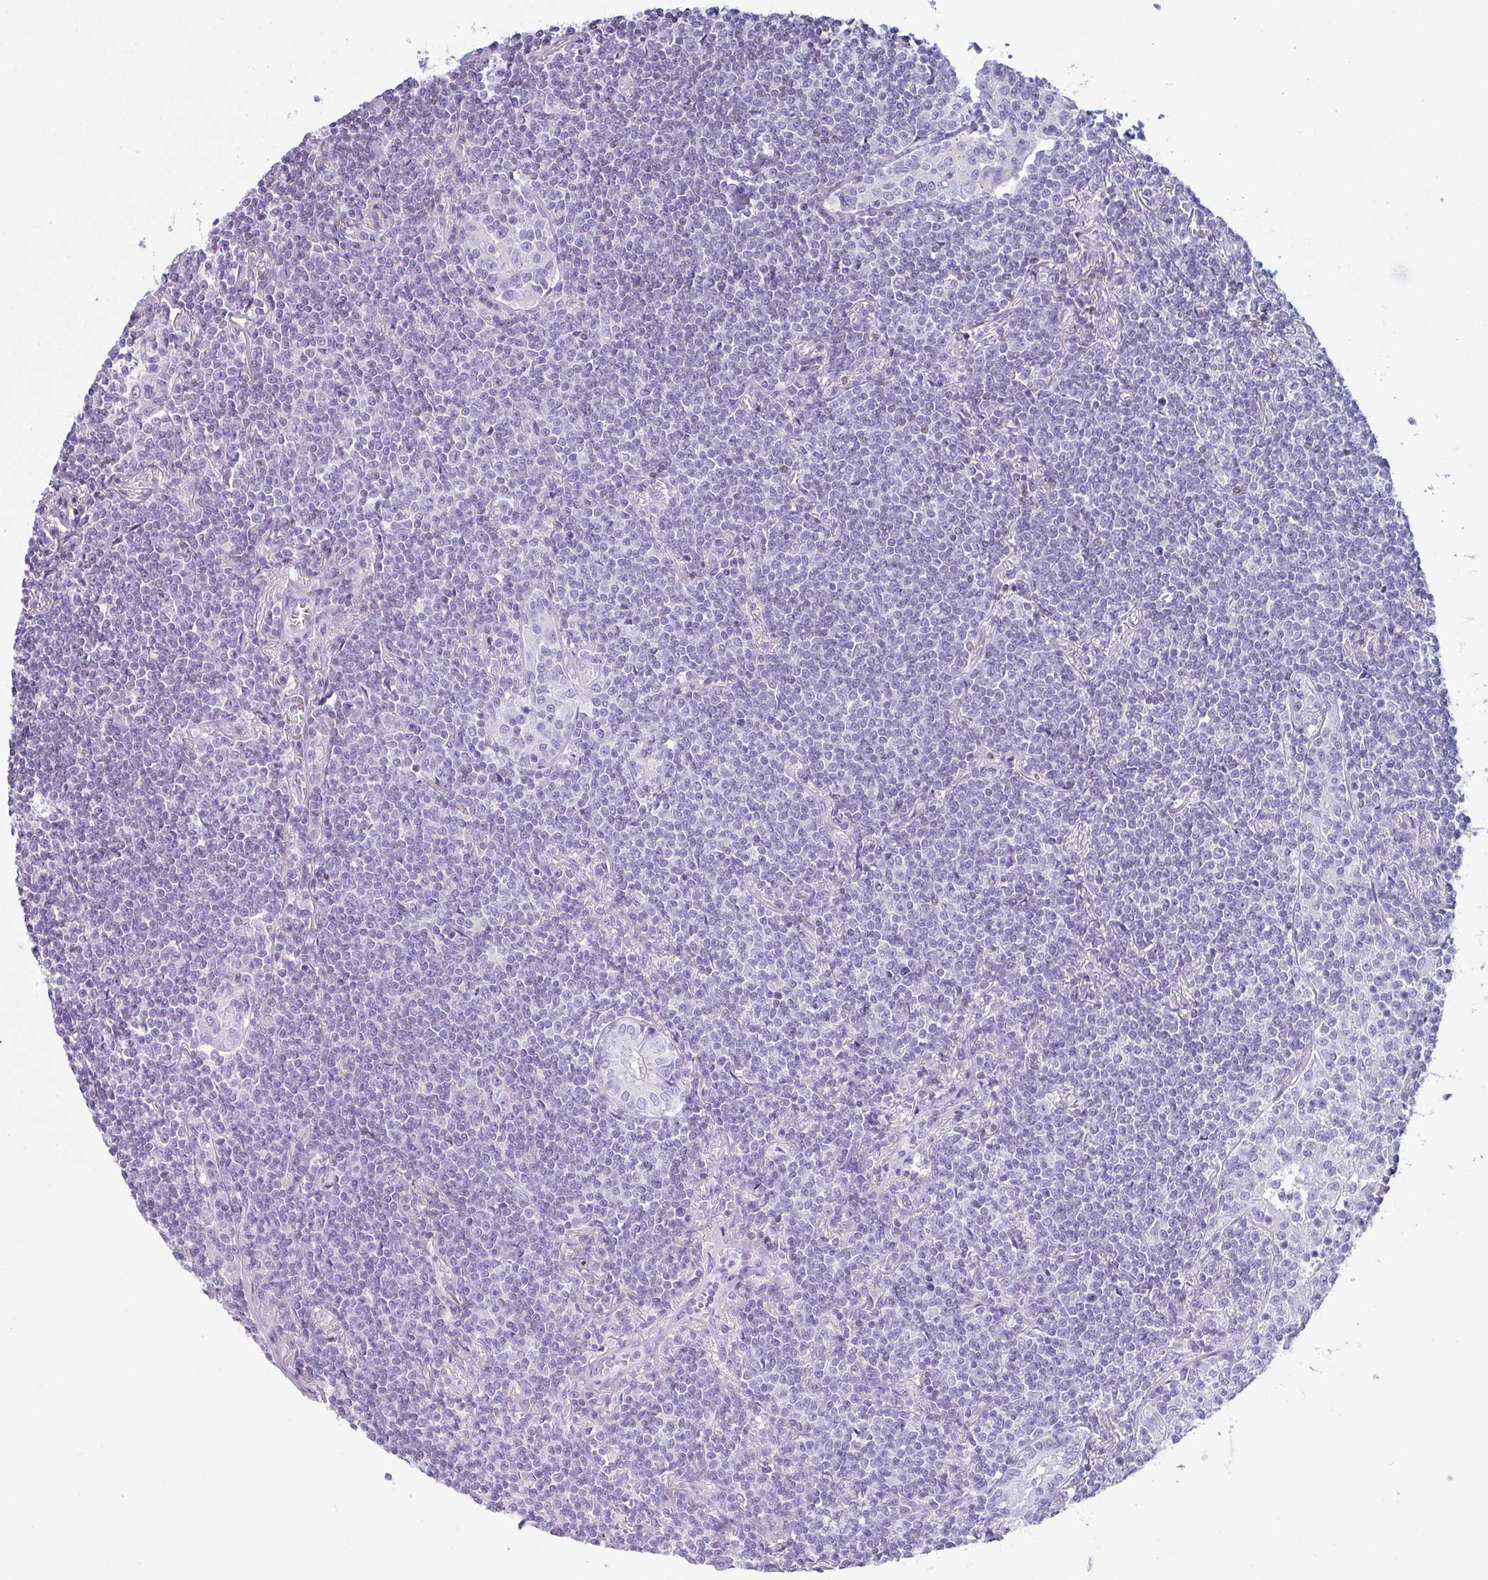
{"staining": {"intensity": "negative", "quantity": "none", "location": "none"}, "tissue": "lymphoma", "cell_type": "Tumor cells", "image_type": "cancer", "snomed": [{"axis": "morphology", "description": "Malignant lymphoma, non-Hodgkin's type, Low grade"}, {"axis": "topography", "description": "Lung"}], "caption": "This is an immunohistochemistry (IHC) image of malignant lymphoma, non-Hodgkin's type (low-grade). There is no positivity in tumor cells.", "gene": "STAT5A", "patient": {"sex": "female", "age": 71}}